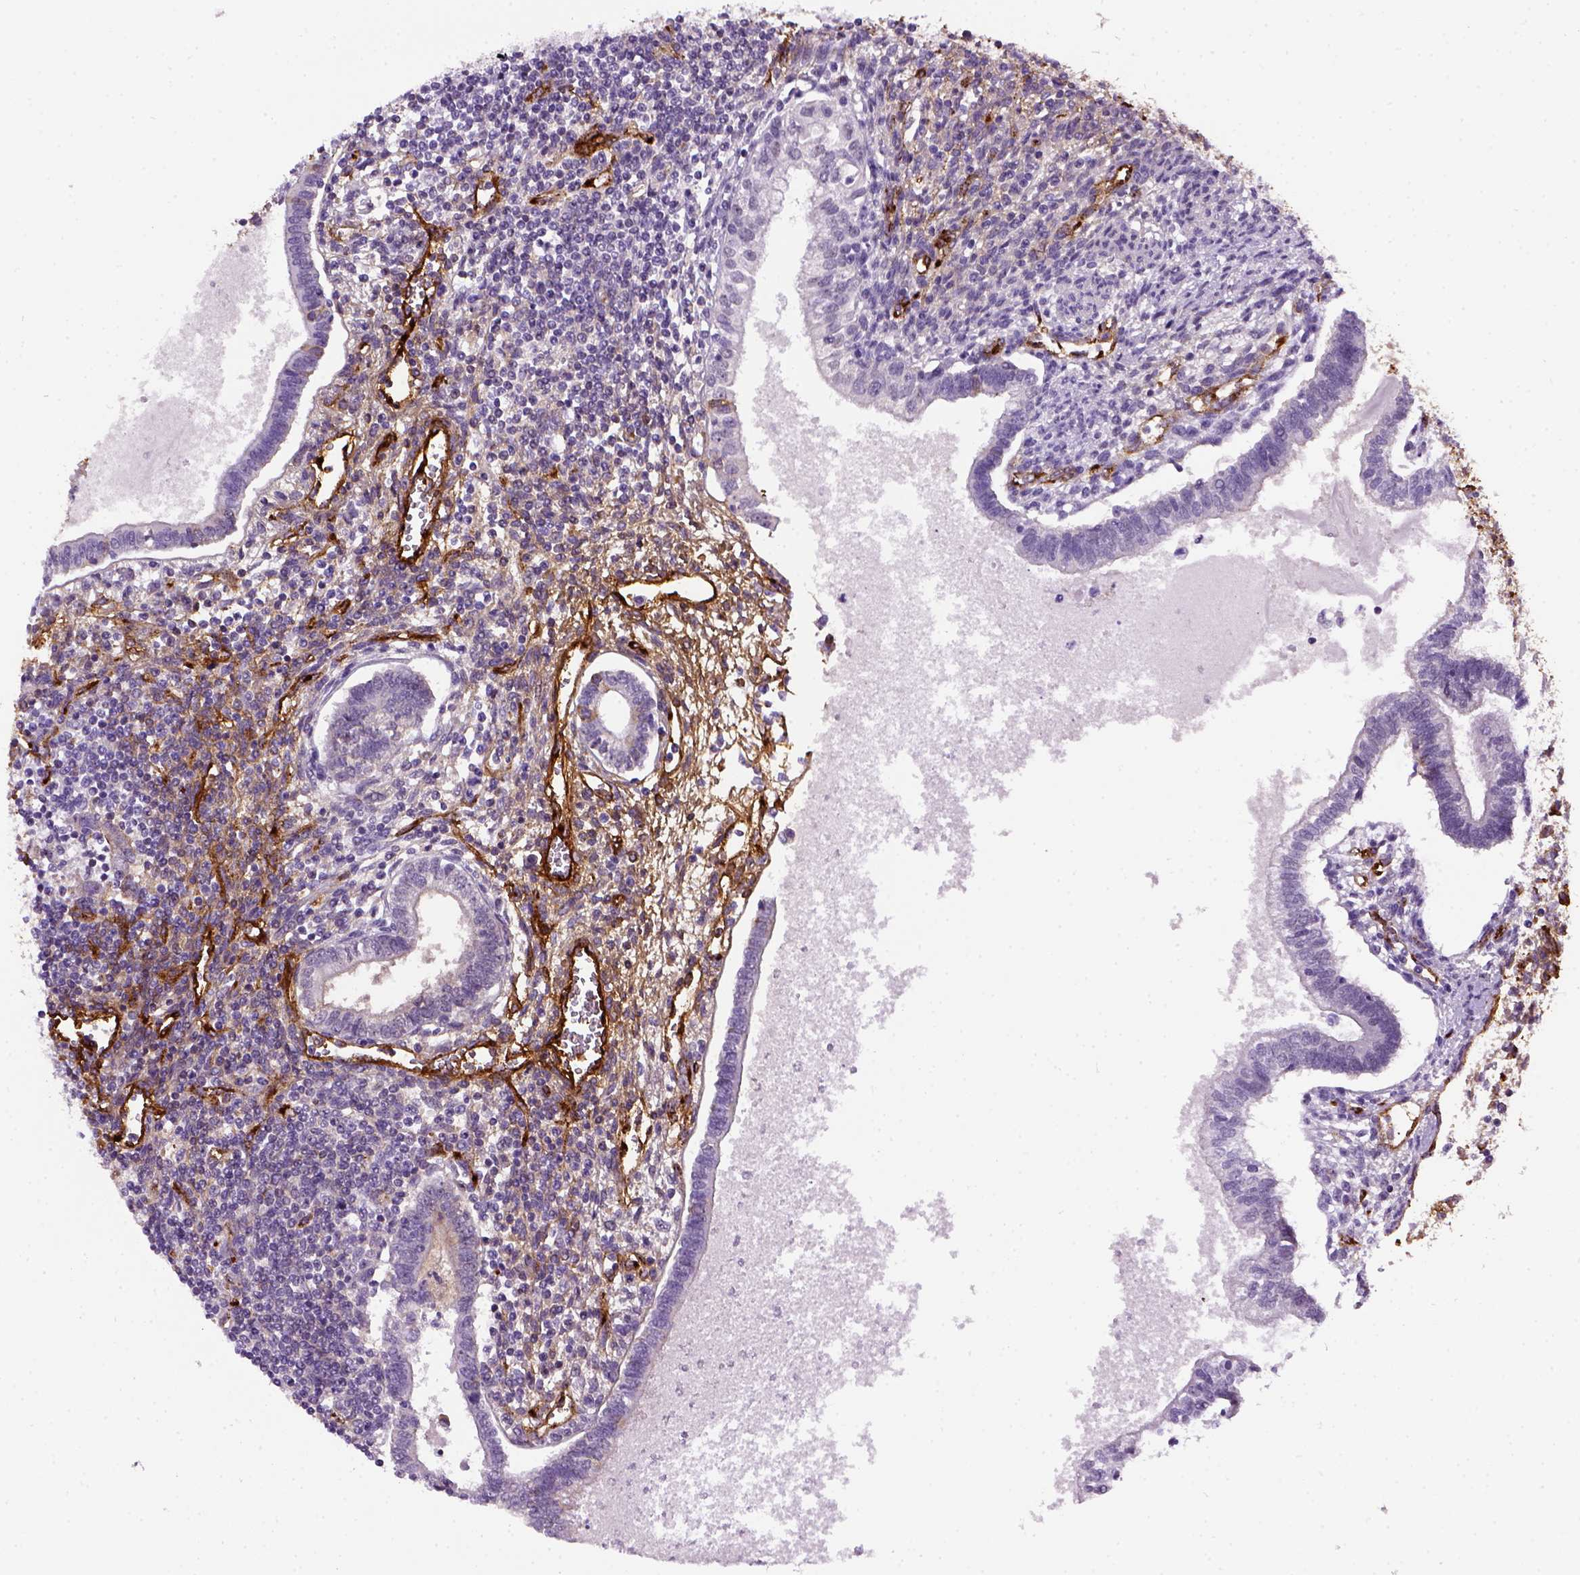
{"staining": {"intensity": "negative", "quantity": "none", "location": "none"}, "tissue": "testis cancer", "cell_type": "Tumor cells", "image_type": "cancer", "snomed": [{"axis": "morphology", "description": "Carcinoma, Embryonal, NOS"}, {"axis": "topography", "description": "Testis"}], "caption": "IHC micrograph of human testis cancer (embryonal carcinoma) stained for a protein (brown), which displays no positivity in tumor cells. The staining is performed using DAB brown chromogen with nuclei counter-stained in using hematoxylin.", "gene": "VWF", "patient": {"sex": "male", "age": 37}}